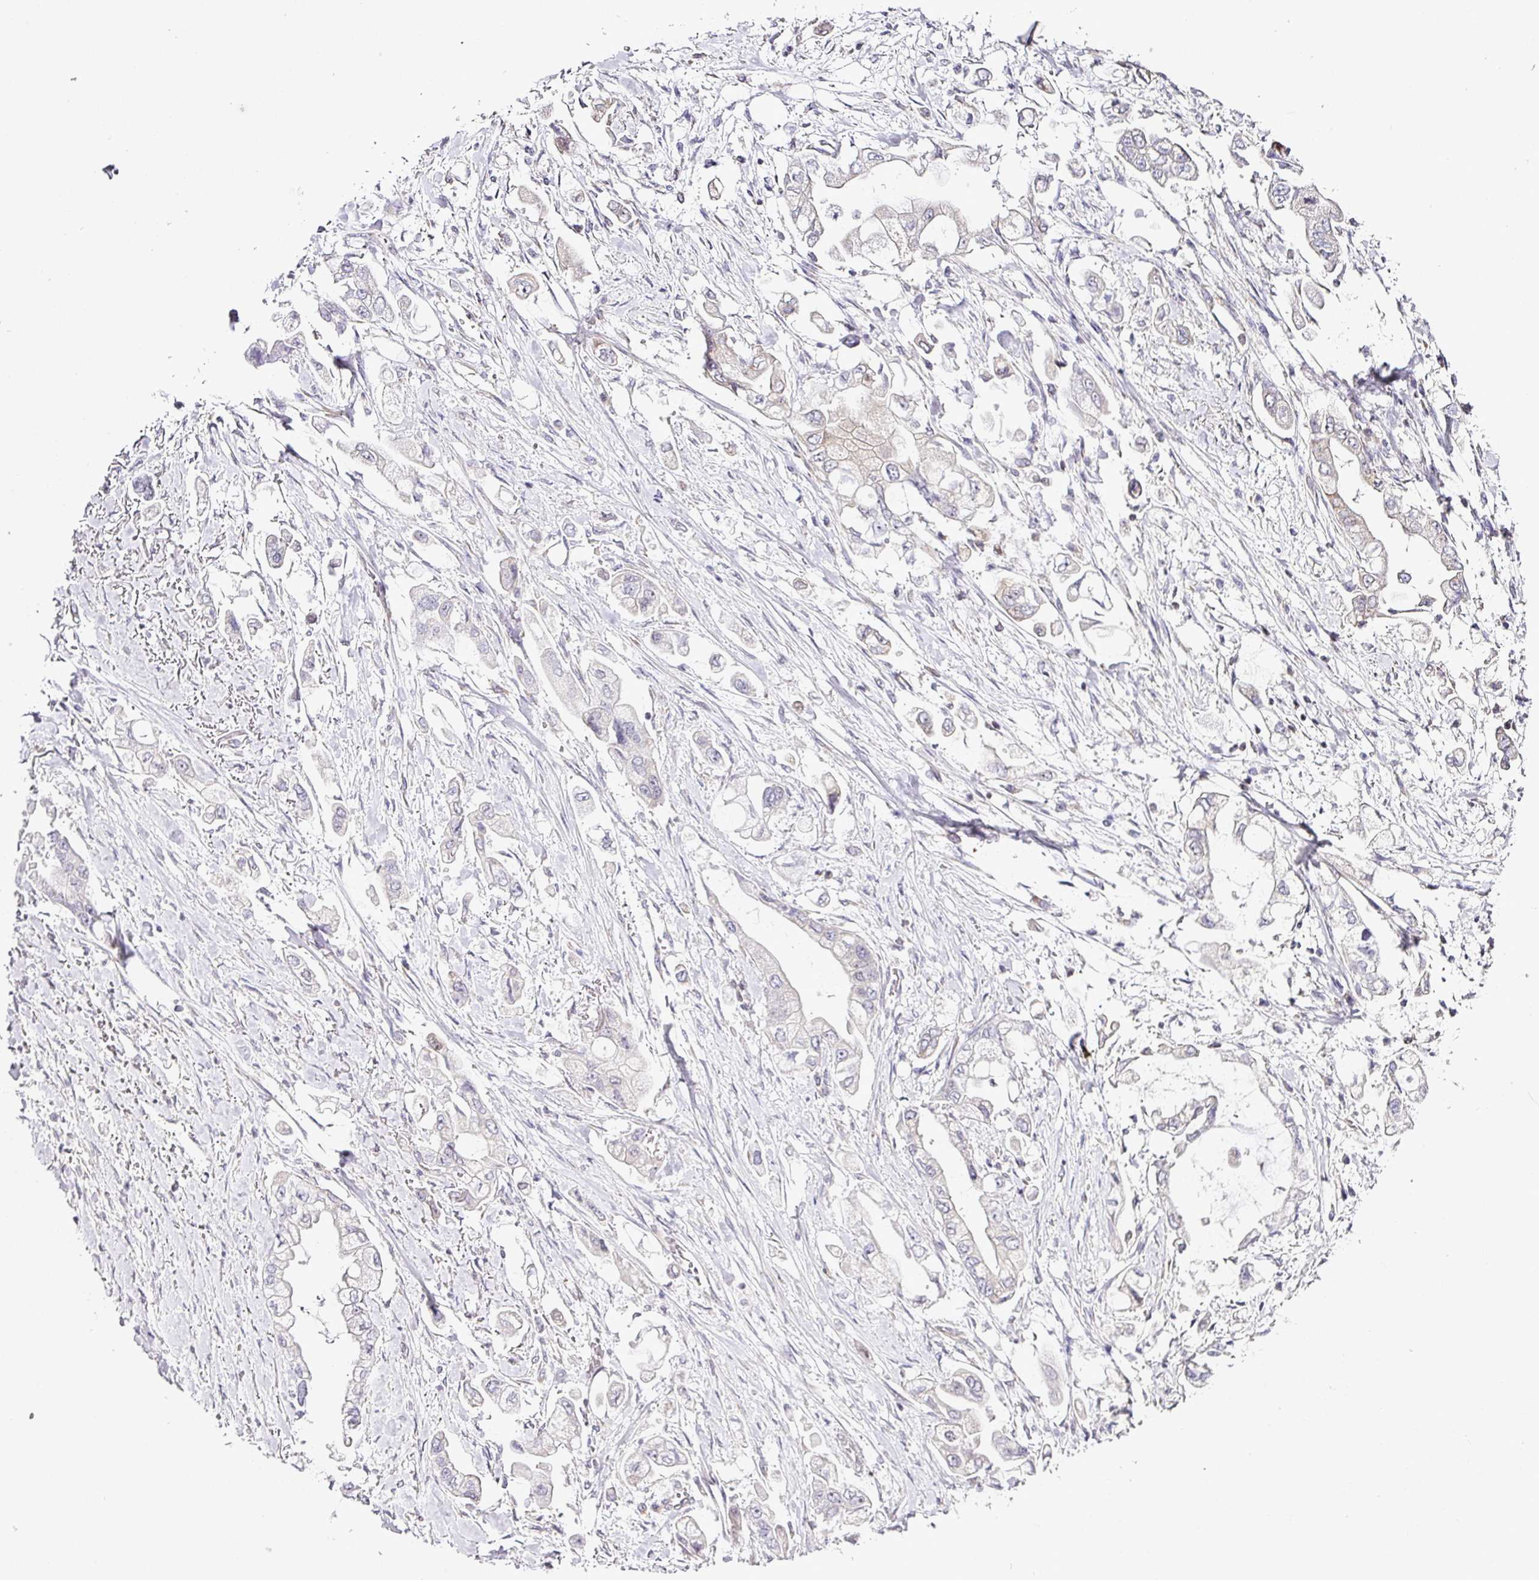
{"staining": {"intensity": "negative", "quantity": "none", "location": "none"}, "tissue": "stomach cancer", "cell_type": "Tumor cells", "image_type": "cancer", "snomed": [{"axis": "morphology", "description": "Adenocarcinoma, NOS"}, {"axis": "topography", "description": "Stomach"}], "caption": "An IHC image of stomach adenocarcinoma is shown. There is no staining in tumor cells of stomach adenocarcinoma. (DAB immunohistochemistry with hematoxylin counter stain).", "gene": "FAM32A", "patient": {"sex": "male", "age": 62}}